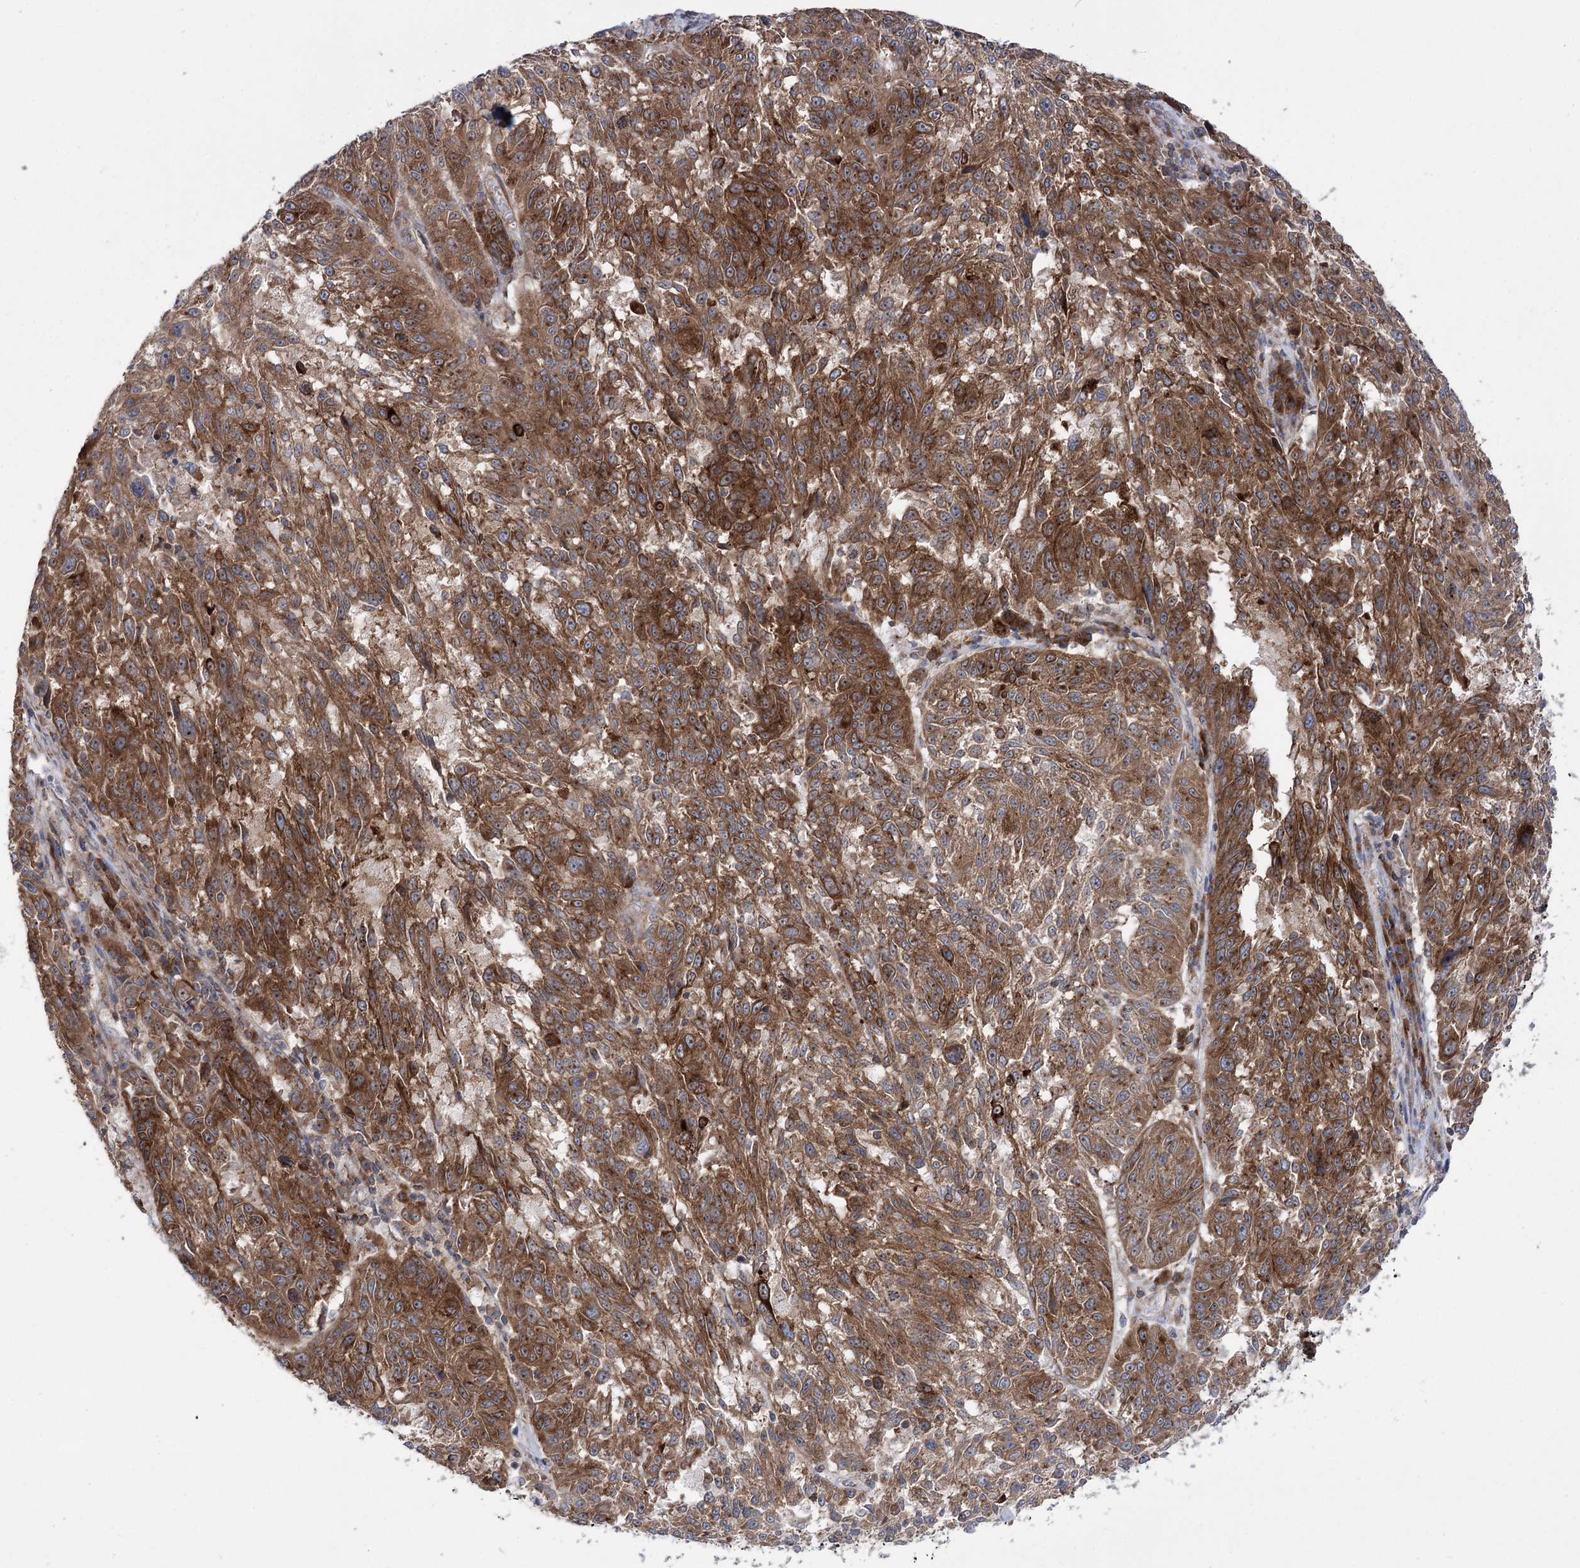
{"staining": {"intensity": "moderate", "quantity": ">75%", "location": "cytoplasmic/membranous"}, "tissue": "melanoma", "cell_type": "Tumor cells", "image_type": "cancer", "snomed": [{"axis": "morphology", "description": "Malignant melanoma, NOS"}, {"axis": "topography", "description": "Skin"}], "caption": "Malignant melanoma stained with a protein marker reveals moderate staining in tumor cells.", "gene": "ZNF622", "patient": {"sex": "male", "age": 53}}